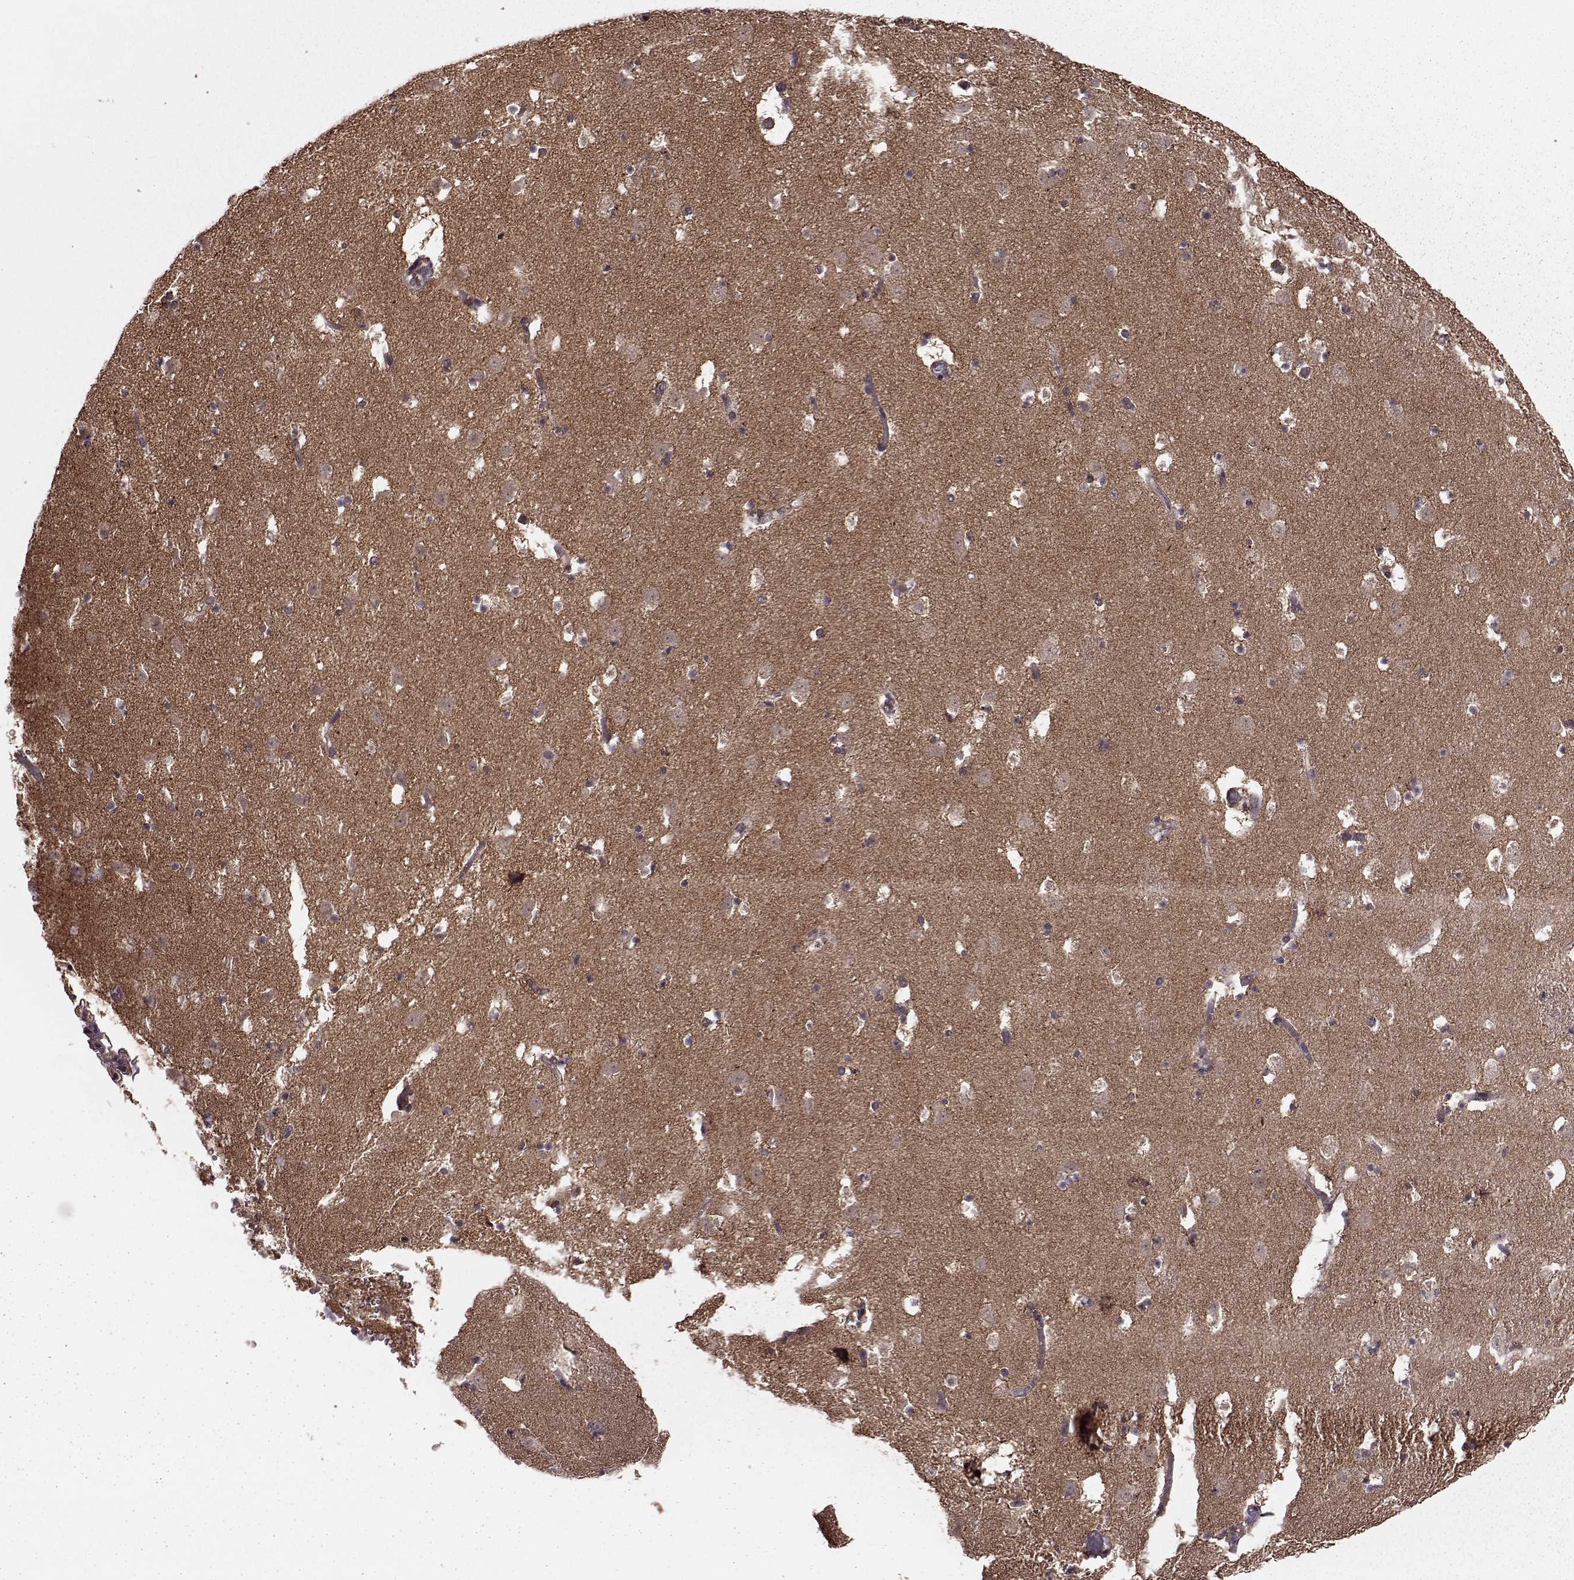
{"staining": {"intensity": "moderate", "quantity": "<25%", "location": "cytoplasmic/membranous"}, "tissue": "caudate", "cell_type": "Glial cells", "image_type": "normal", "snomed": [{"axis": "morphology", "description": "Normal tissue, NOS"}, {"axis": "topography", "description": "Lateral ventricle wall"}], "caption": "About <25% of glial cells in unremarkable human caudate demonstrate moderate cytoplasmic/membranous protein staining as visualized by brown immunohistochemical staining.", "gene": "FNIP2", "patient": {"sex": "female", "age": 42}}